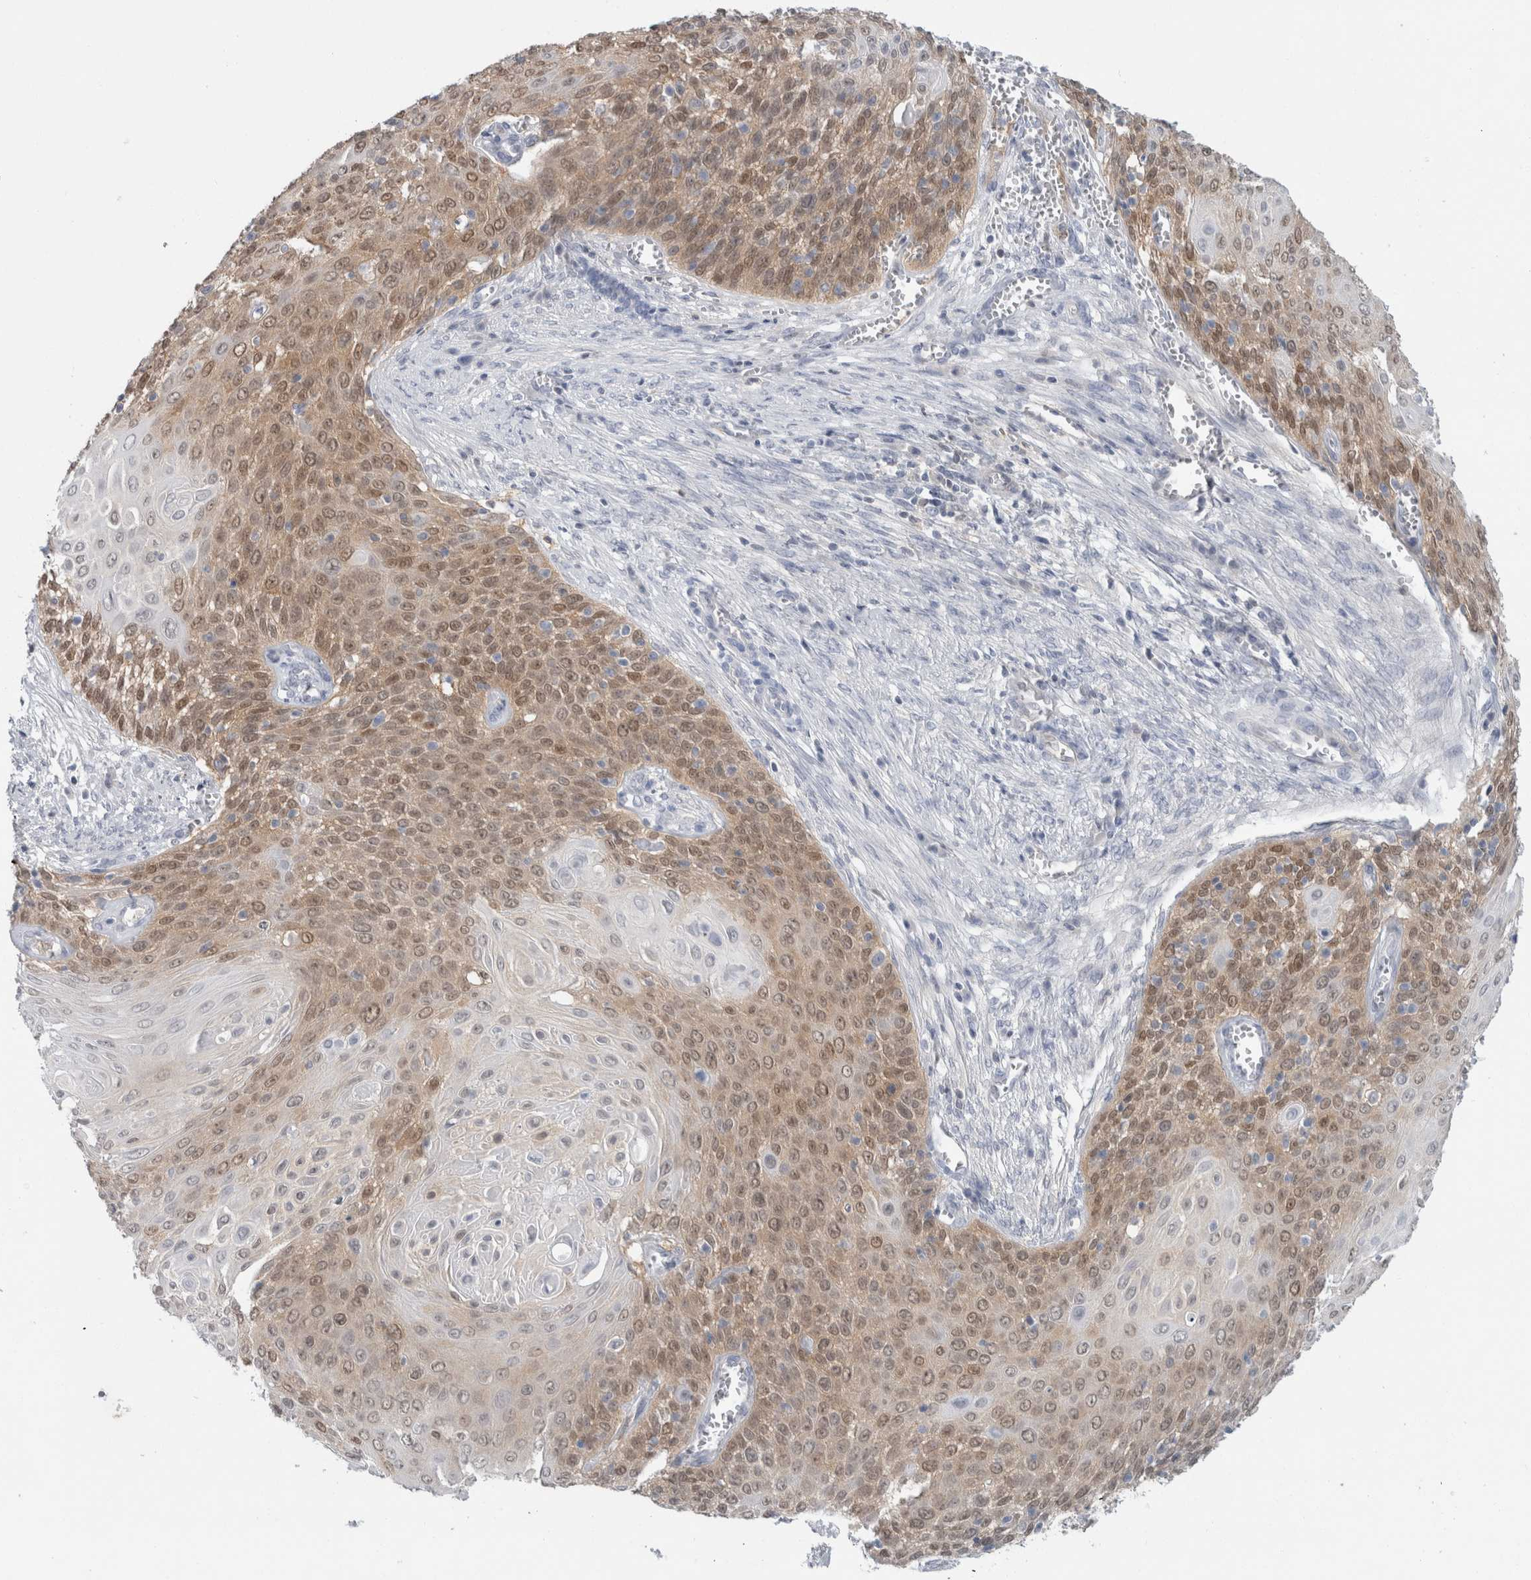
{"staining": {"intensity": "moderate", "quantity": "25%-75%", "location": "cytoplasmic/membranous,nuclear"}, "tissue": "cervical cancer", "cell_type": "Tumor cells", "image_type": "cancer", "snomed": [{"axis": "morphology", "description": "Squamous cell carcinoma, NOS"}, {"axis": "topography", "description": "Cervix"}], "caption": "This is an image of immunohistochemistry (IHC) staining of cervical squamous cell carcinoma, which shows moderate expression in the cytoplasmic/membranous and nuclear of tumor cells.", "gene": "CASP6", "patient": {"sex": "female", "age": 39}}